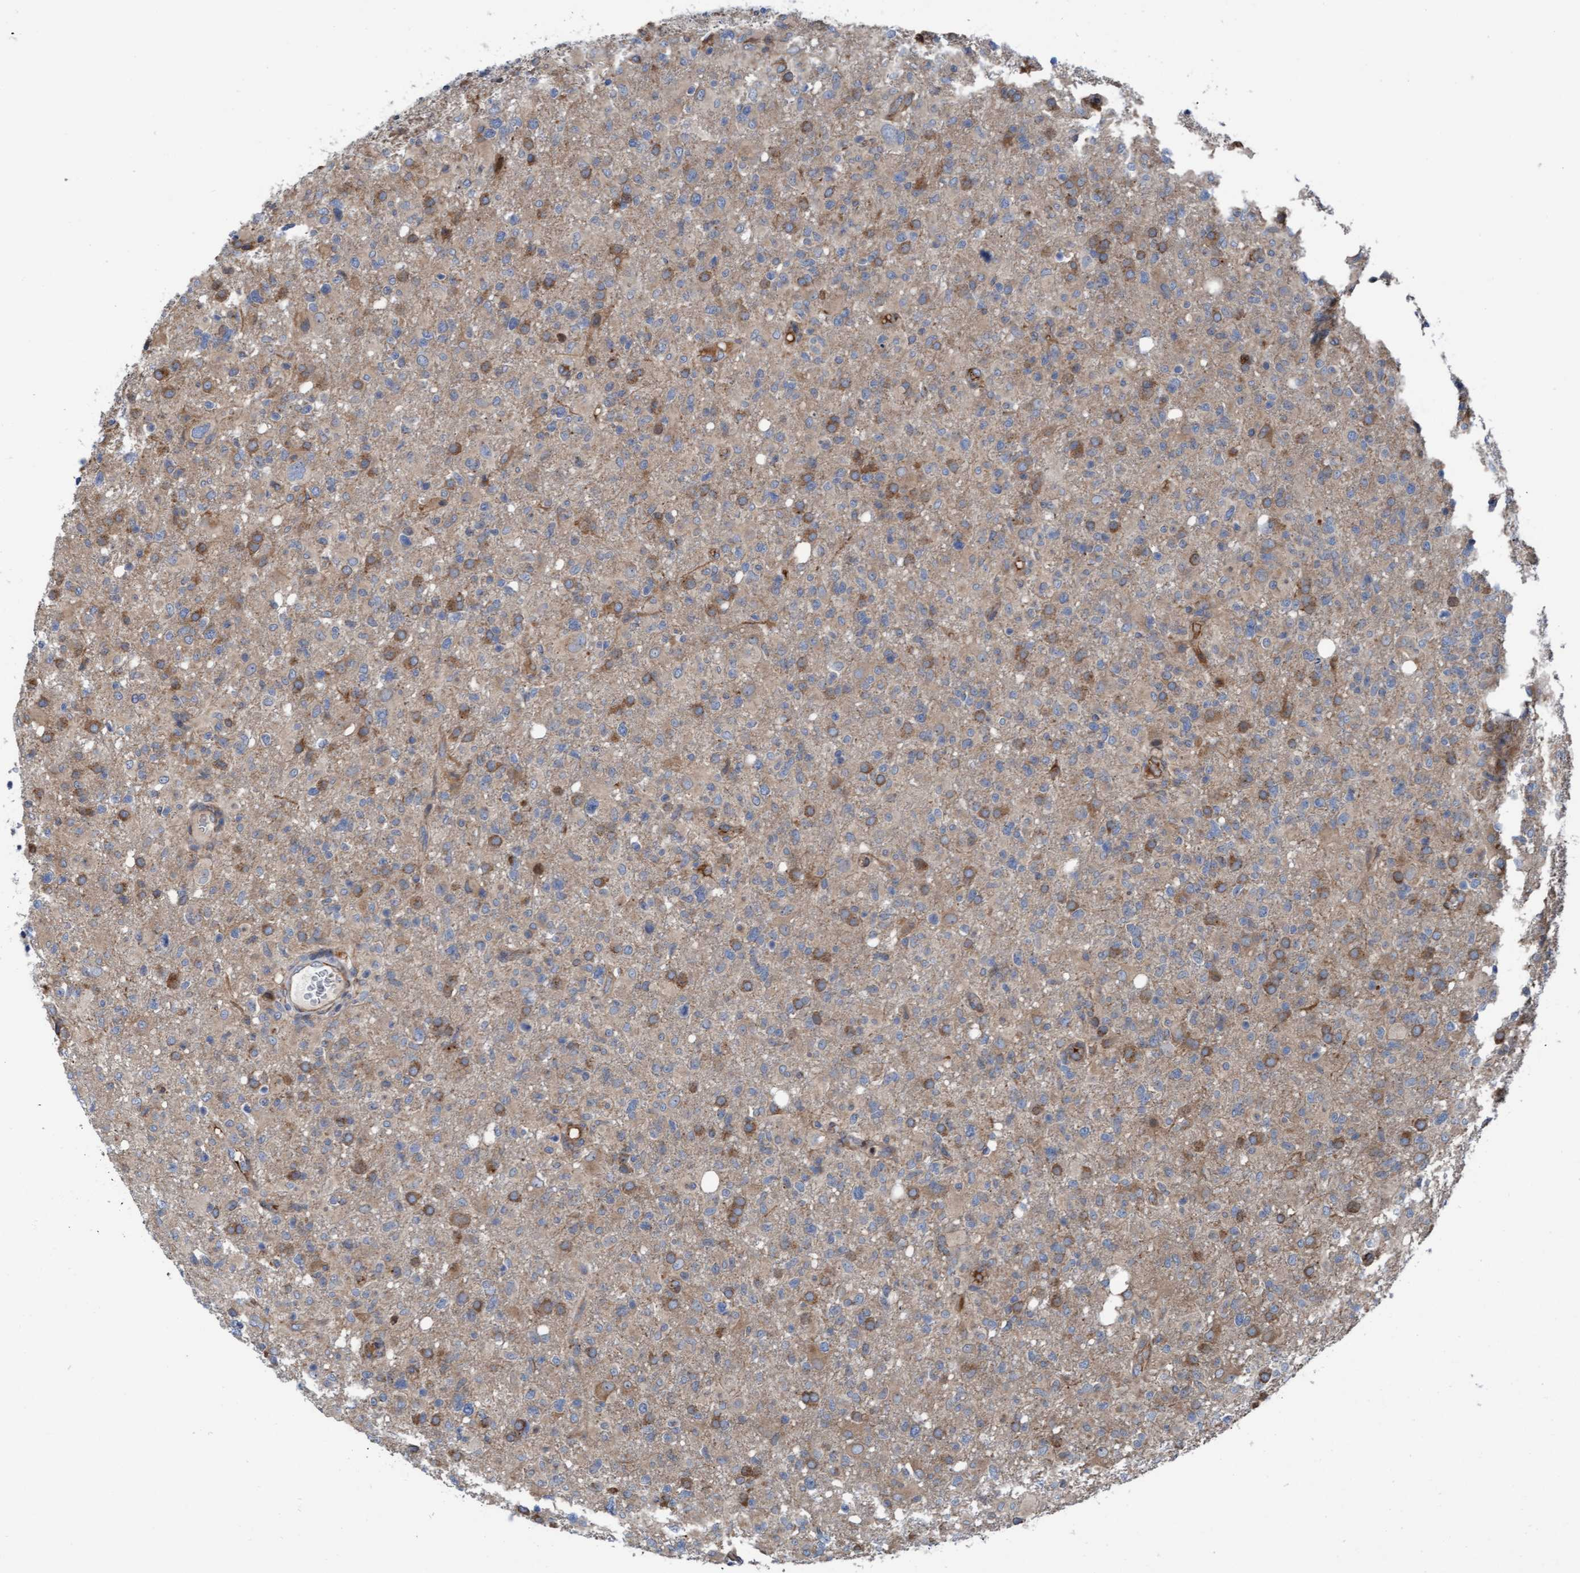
{"staining": {"intensity": "moderate", "quantity": "25%-75%", "location": "cytoplasmic/membranous"}, "tissue": "glioma", "cell_type": "Tumor cells", "image_type": "cancer", "snomed": [{"axis": "morphology", "description": "Glioma, malignant, High grade"}, {"axis": "topography", "description": "Brain"}], "caption": "Malignant glioma (high-grade) stained with a protein marker reveals moderate staining in tumor cells.", "gene": "RAP1GAP2", "patient": {"sex": "female", "age": 57}}